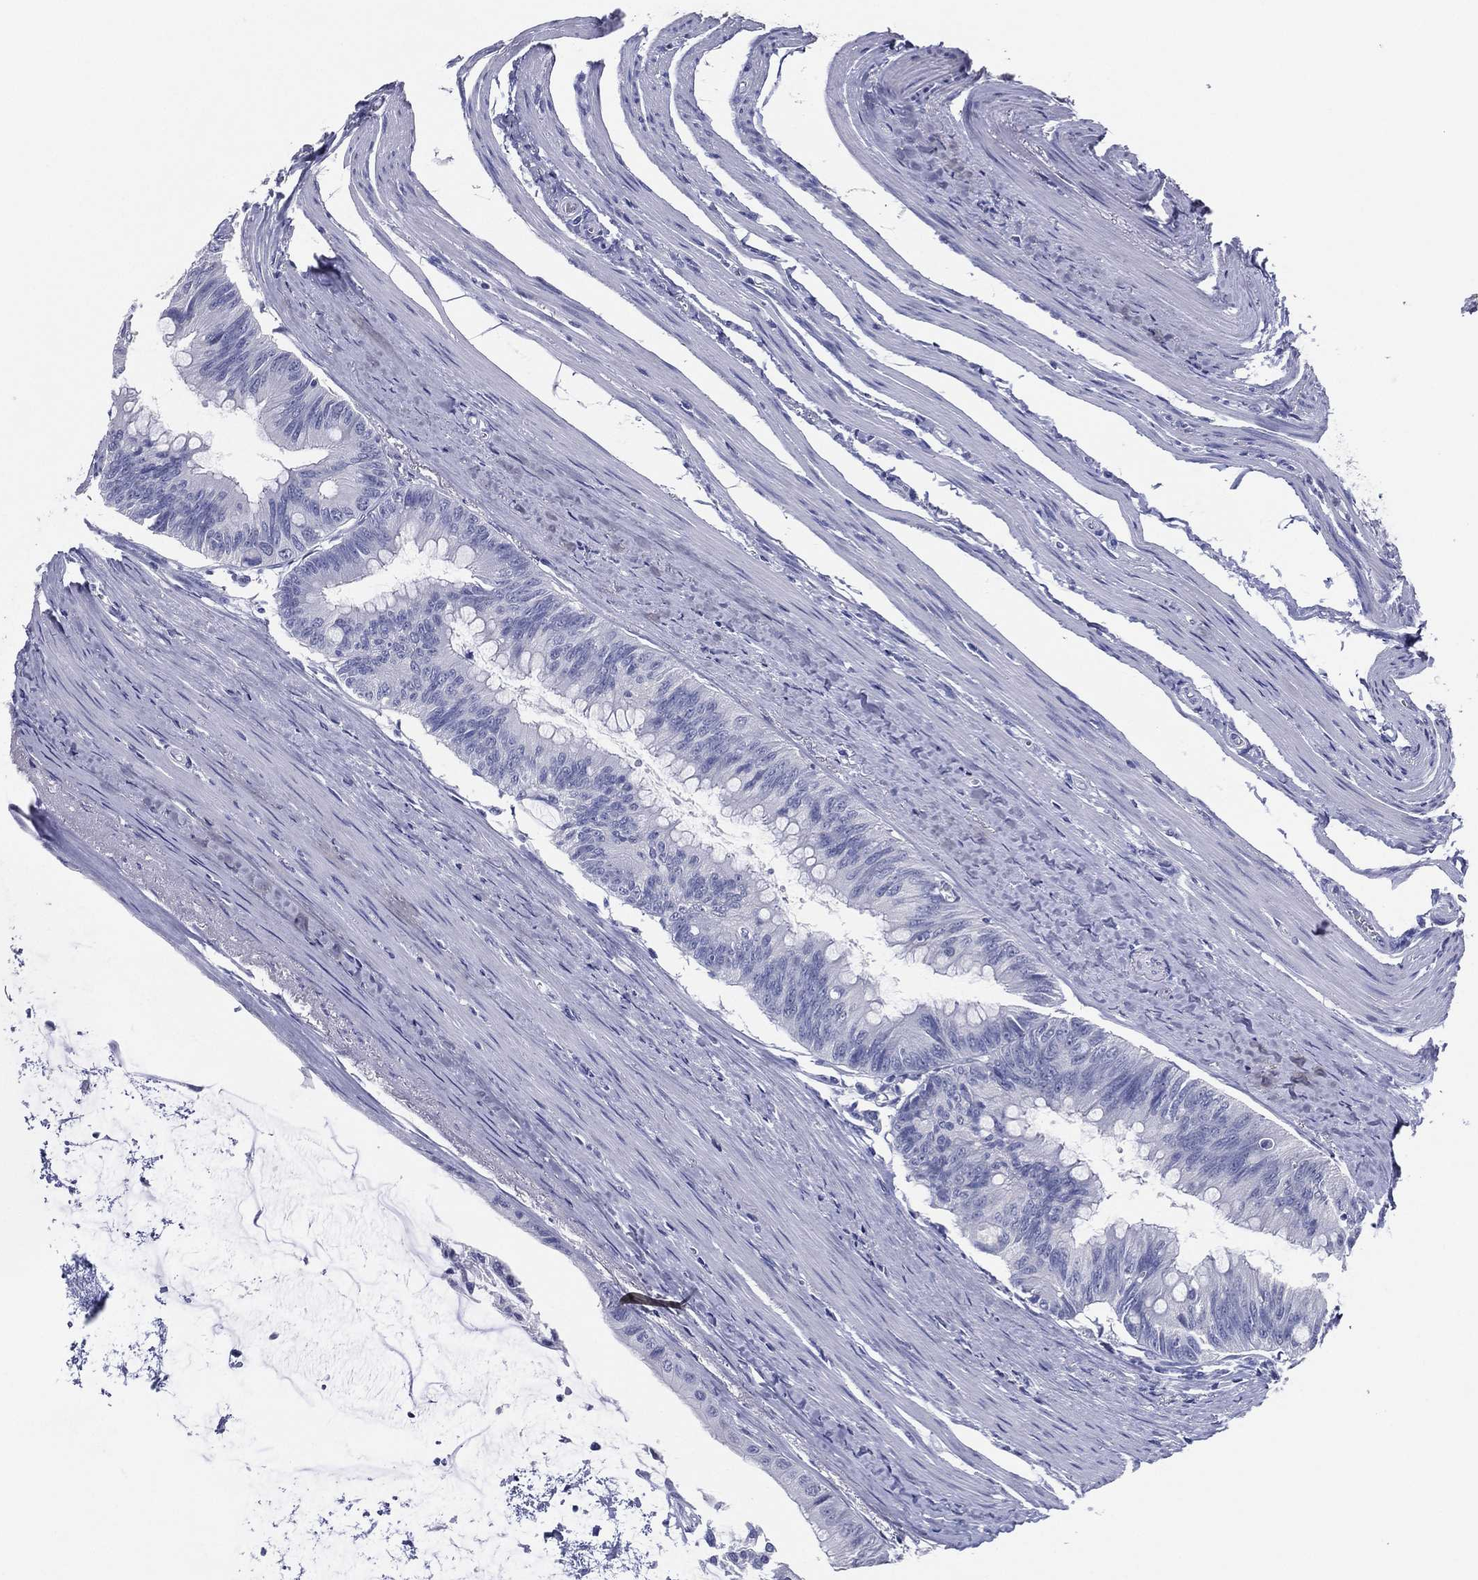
{"staining": {"intensity": "negative", "quantity": "none", "location": "none"}, "tissue": "colorectal cancer", "cell_type": "Tumor cells", "image_type": "cancer", "snomed": [{"axis": "morphology", "description": "Normal tissue, NOS"}, {"axis": "morphology", "description": "Adenocarcinoma, NOS"}, {"axis": "topography", "description": "Colon"}], "caption": "There is no significant staining in tumor cells of adenocarcinoma (colorectal).", "gene": "TFAP2A", "patient": {"sex": "male", "age": 65}}